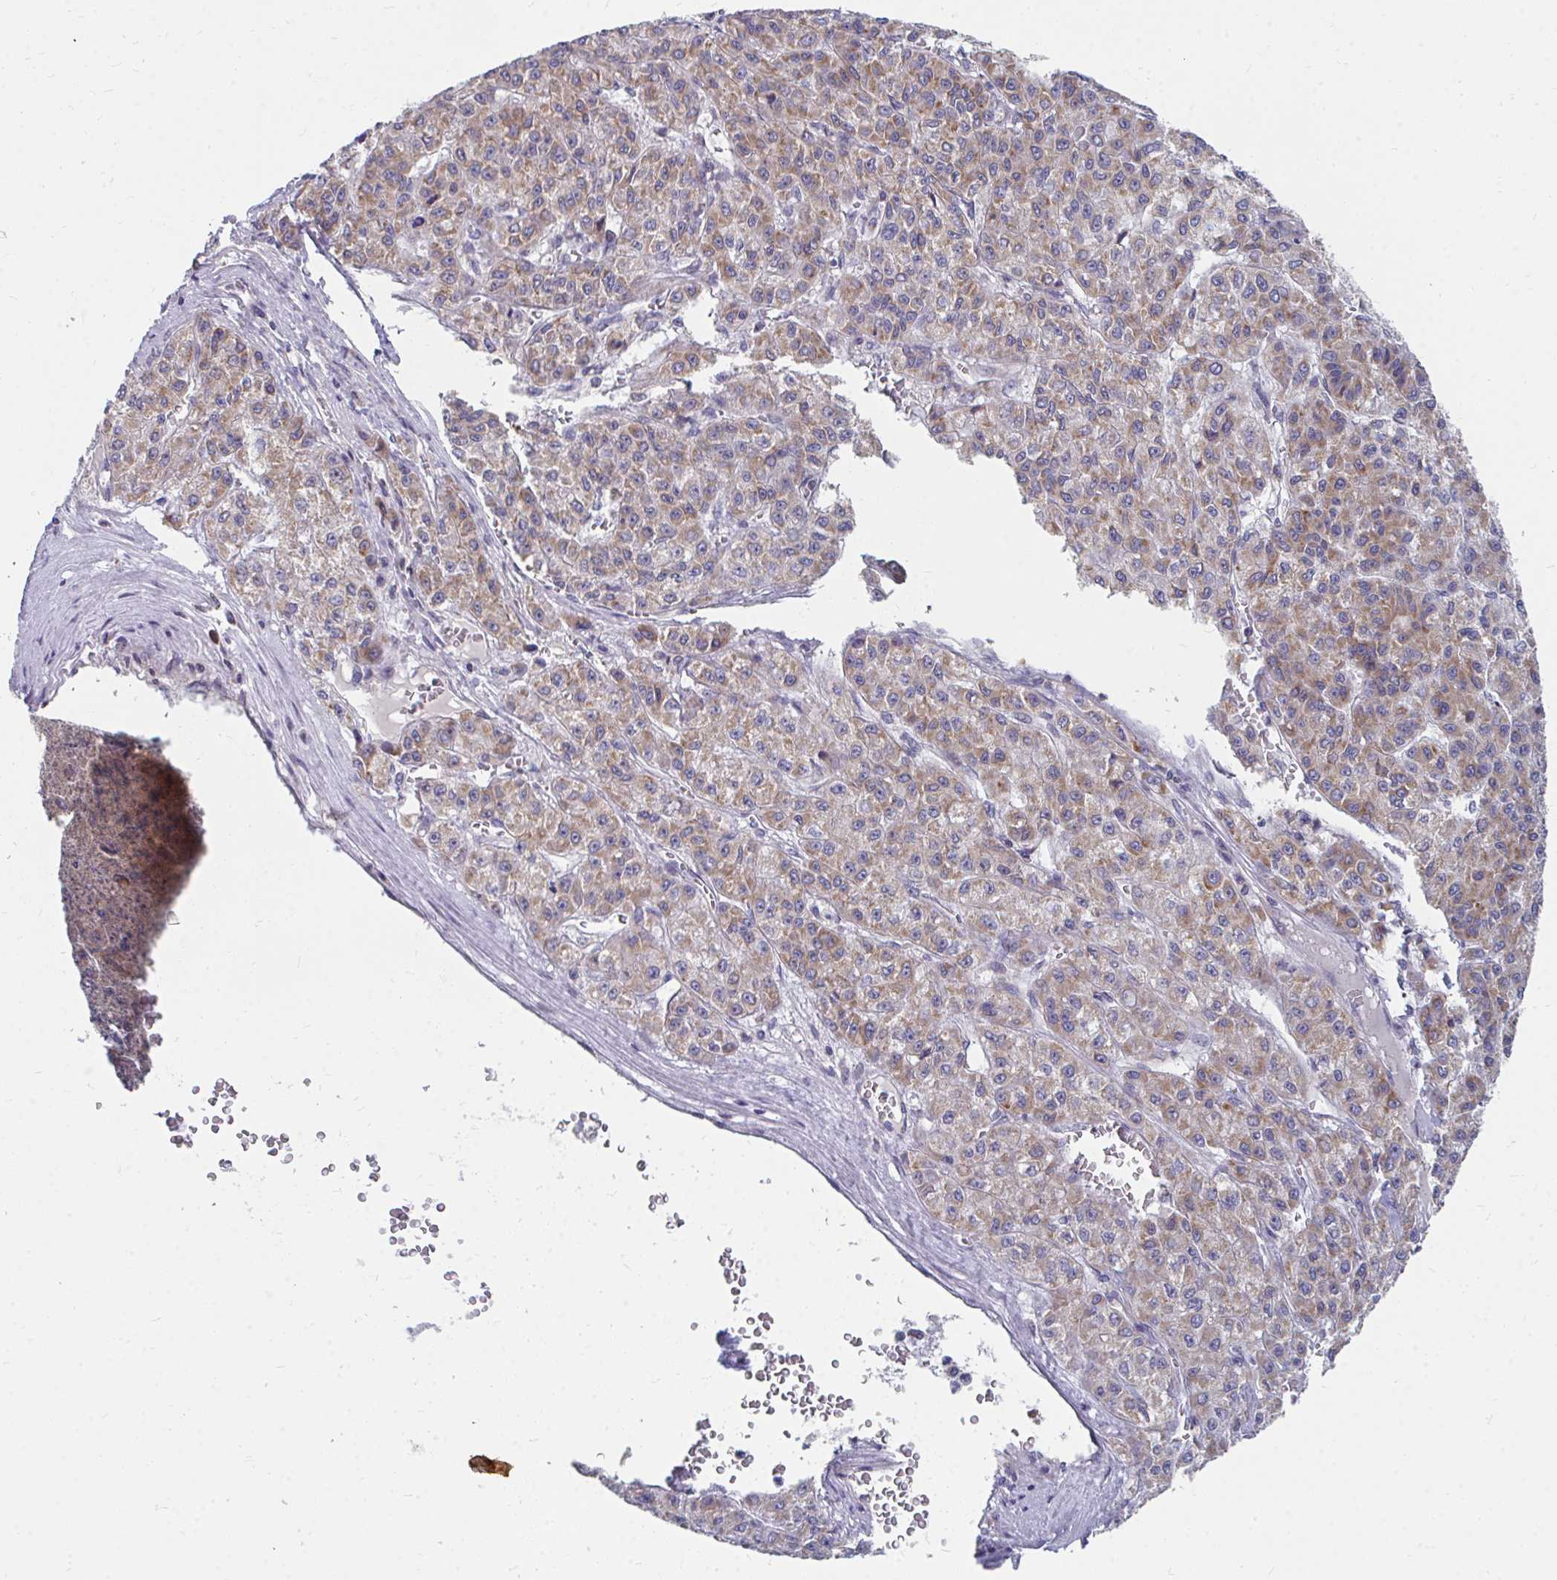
{"staining": {"intensity": "weak", "quantity": ">75%", "location": "cytoplasmic/membranous"}, "tissue": "liver cancer", "cell_type": "Tumor cells", "image_type": "cancer", "snomed": [{"axis": "morphology", "description": "Carcinoma, Hepatocellular, NOS"}, {"axis": "topography", "description": "Liver"}], "caption": "Liver hepatocellular carcinoma tissue exhibits weak cytoplasmic/membranous staining in about >75% of tumor cells", "gene": "PEX3", "patient": {"sex": "male", "age": 70}}